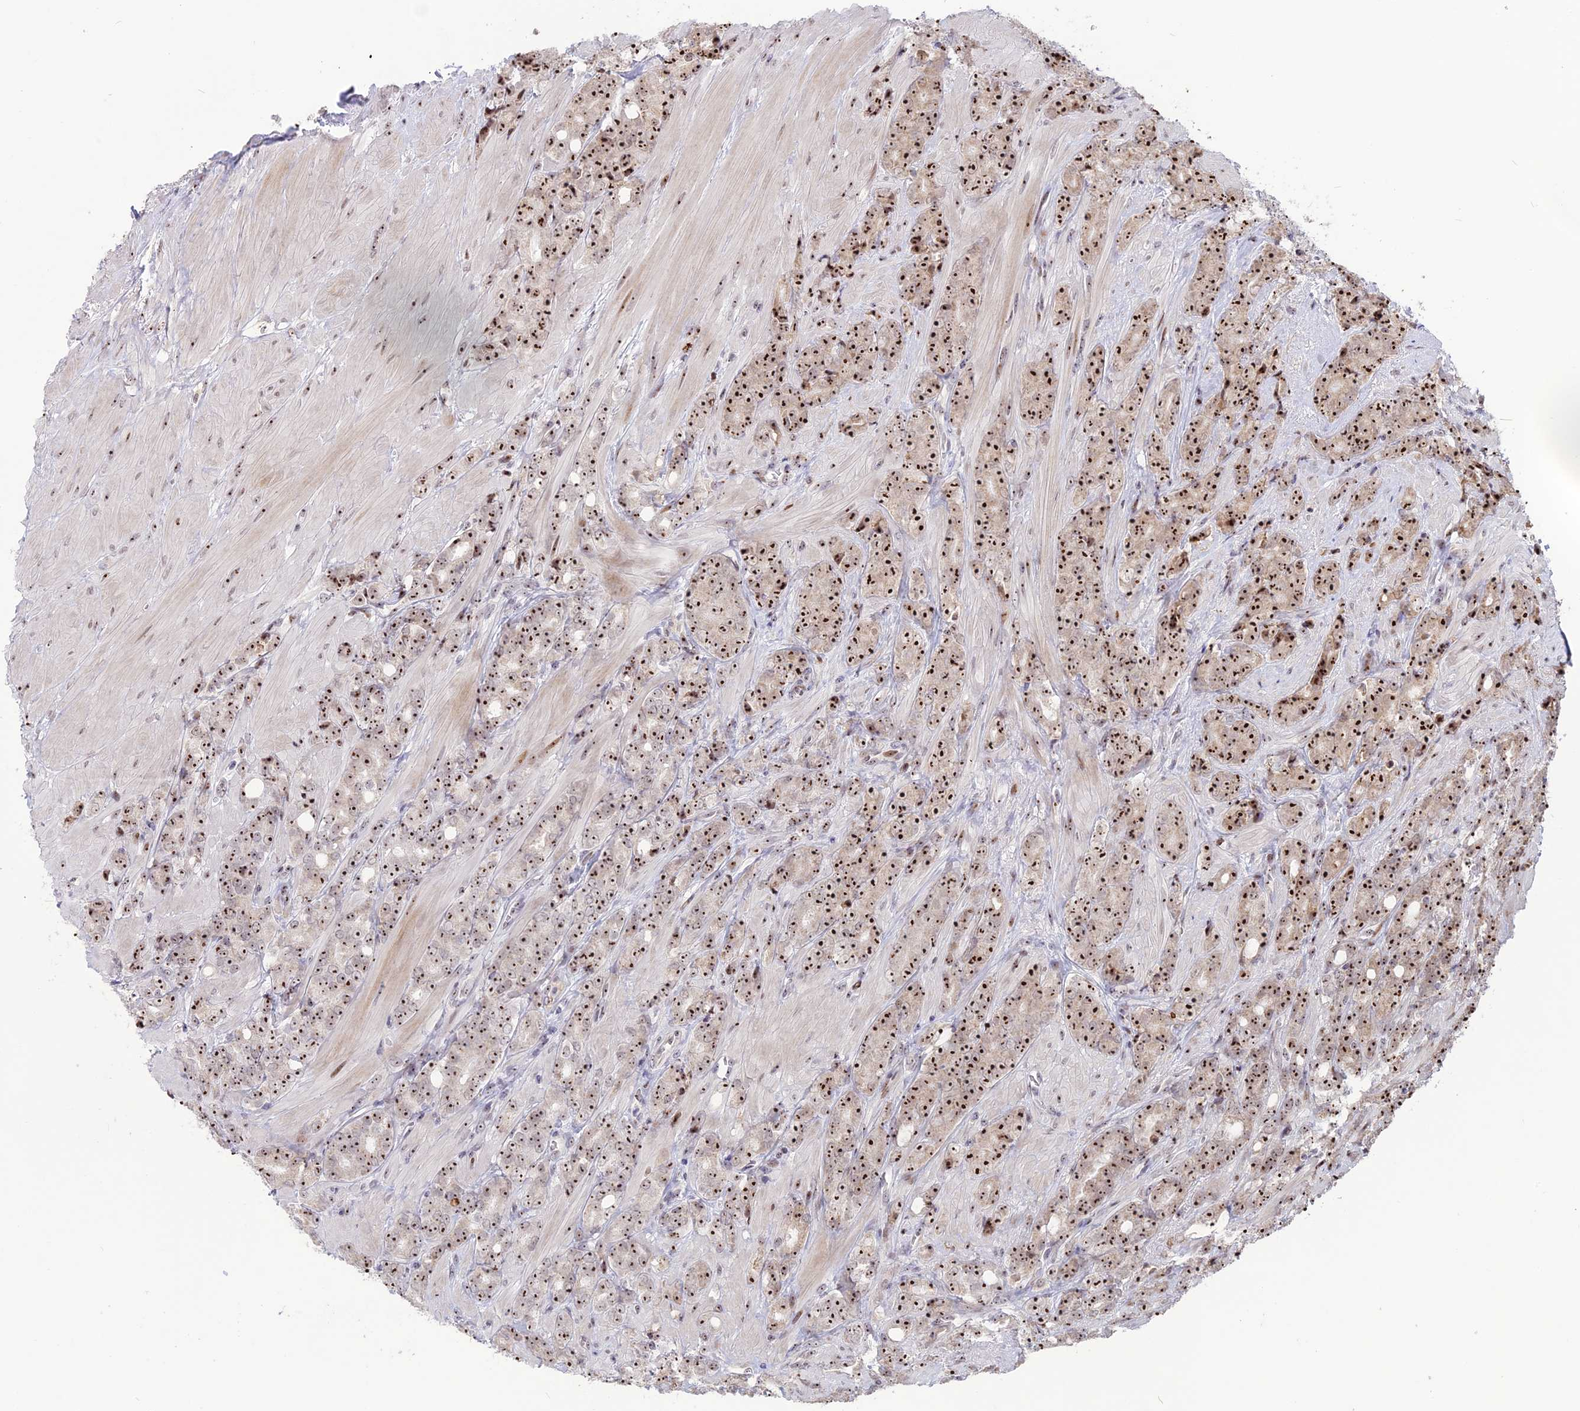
{"staining": {"intensity": "strong", "quantity": ">75%", "location": "nuclear"}, "tissue": "prostate cancer", "cell_type": "Tumor cells", "image_type": "cancer", "snomed": [{"axis": "morphology", "description": "Adenocarcinoma, High grade"}, {"axis": "topography", "description": "Prostate"}], "caption": "Protein expression analysis of human prostate adenocarcinoma (high-grade) reveals strong nuclear expression in approximately >75% of tumor cells.", "gene": "FAM131A", "patient": {"sex": "male", "age": 62}}